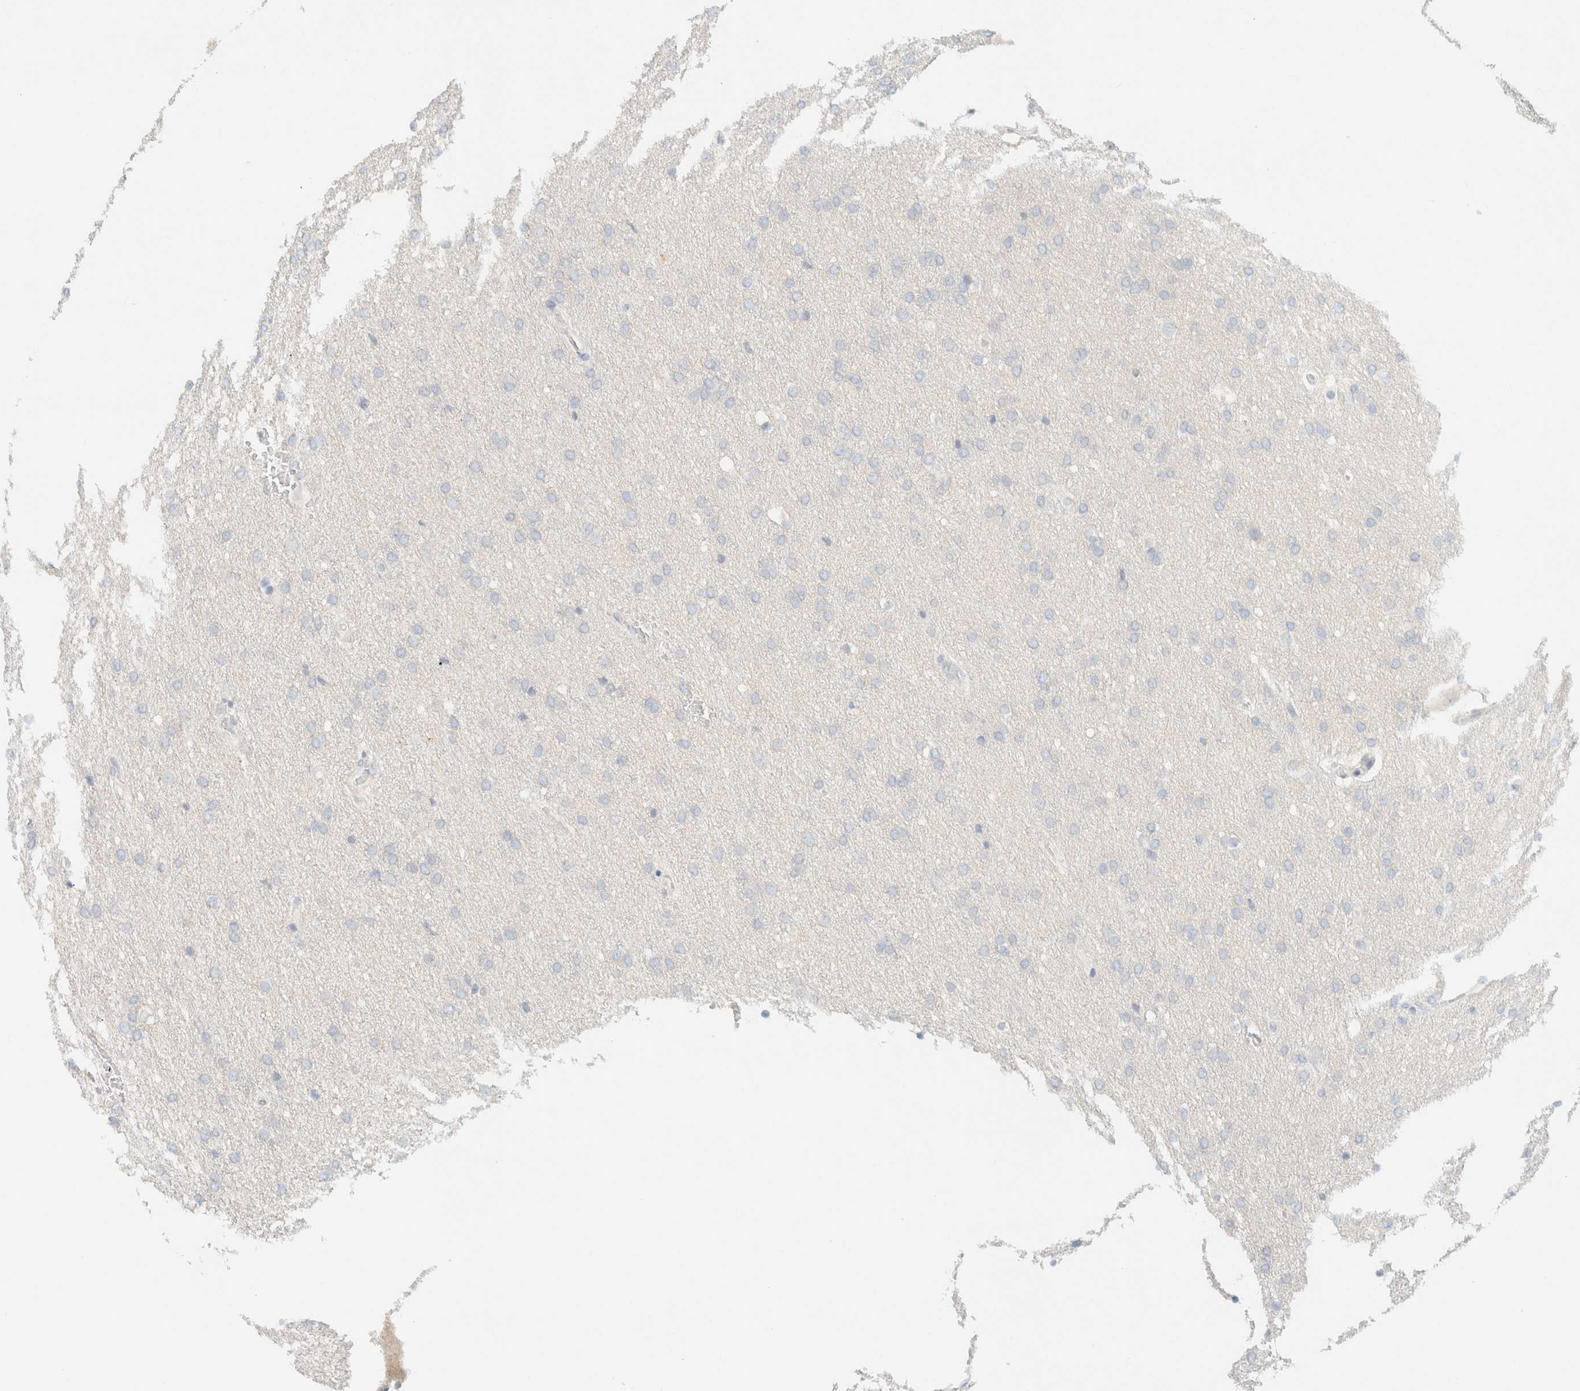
{"staining": {"intensity": "negative", "quantity": "none", "location": "none"}, "tissue": "glioma", "cell_type": "Tumor cells", "image_type": "cancer", "snomed": [{"axis": "morphology", "description": "Glioma, malignant, Low grade"}, {"axis": "topography", "description": "Brain"}], "caption": "This photomicrograph is of malignant low-grade glioma stained with immunohistochemistry to label a protein in brown with the nuclei are counter-stained blue. There is no expression in tumor cells. (DAB (3,3'-diaminobenzidine) IHC, high magnification).", "gene": "PTGES3L-AARSD1", "patient": {"sex": "female", "age": 37}}